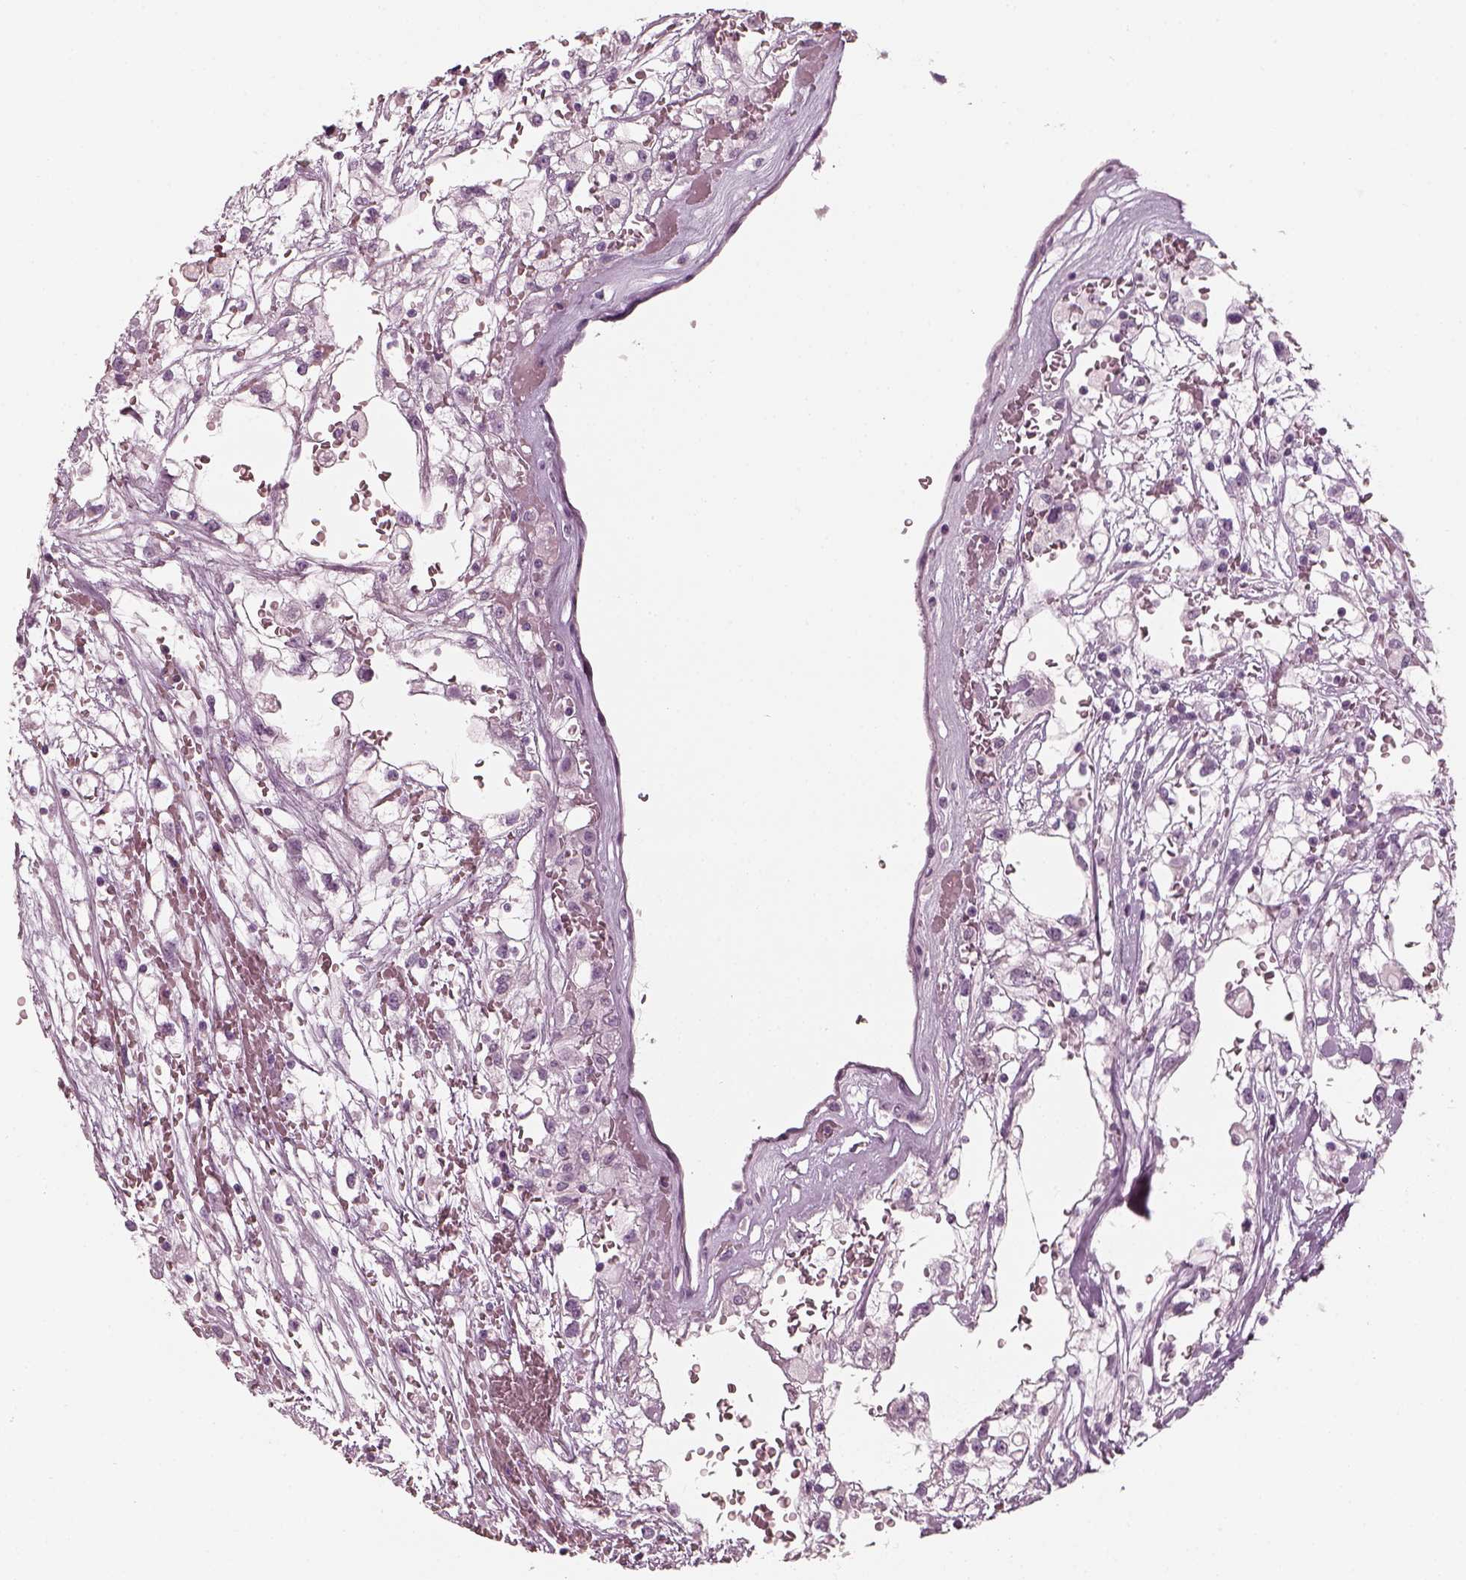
{"staining": {"intensity": "negative", "quantity": "none", "location": "none"}, "tissue": "renal cancer", "cell_type": "Tumor cells", "image_type": "cancer", "snomed": [{"axis": "morphology", "description": "Adenocarcinoma, NOS"}, {"axis": "topography", "description": "Kidney"}], "caption": "Tumor cells show no significant protein positivity in adenocarcinoma (renal). Nuclei are stained in blue.", "gene": "CNTN1", "patient": {"sex": "male", "age": 59}}